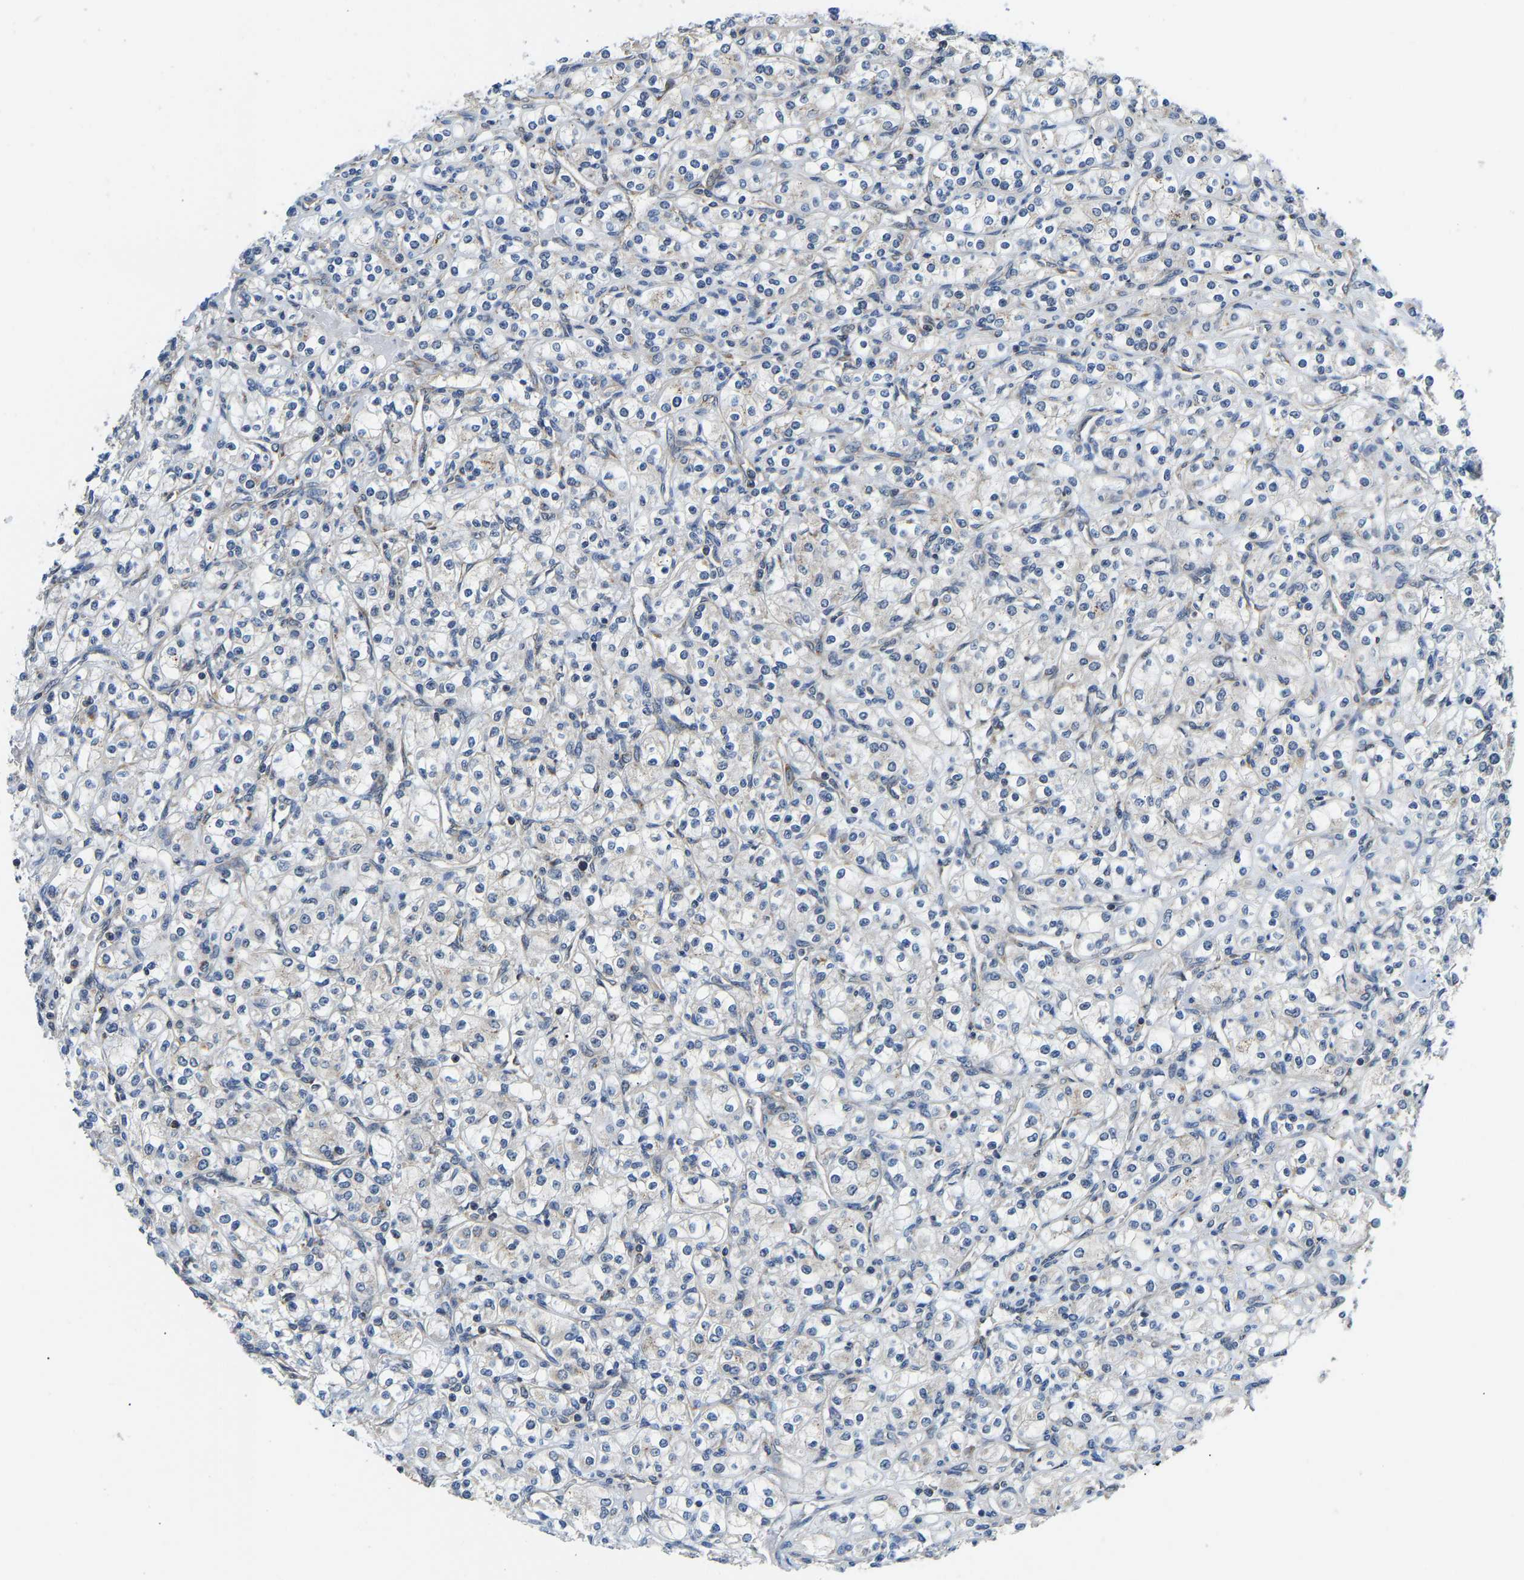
{"staining": {"intensity": "negative", "quantity": "none", "location": "none"}, "tissue": "renal cancer", "cell_type": "Tumor cells", "image_type": "cancer", "snomed": [{"axis": "morphology", "description": "Adenocarcinoma, NOS"}, {"axis": "topography", "description": "Kidney"}], "caption": "Tumor cells are negative for protein expression in human renal adenocarcinoma. The staining is performed using DAB (3,3'-diaminobenzidine) brown chromogen with nuclei counter-stained in using hematoxylin.", "gene": "GIMAP7", "patient": {"sex": "male", "age": 77}}